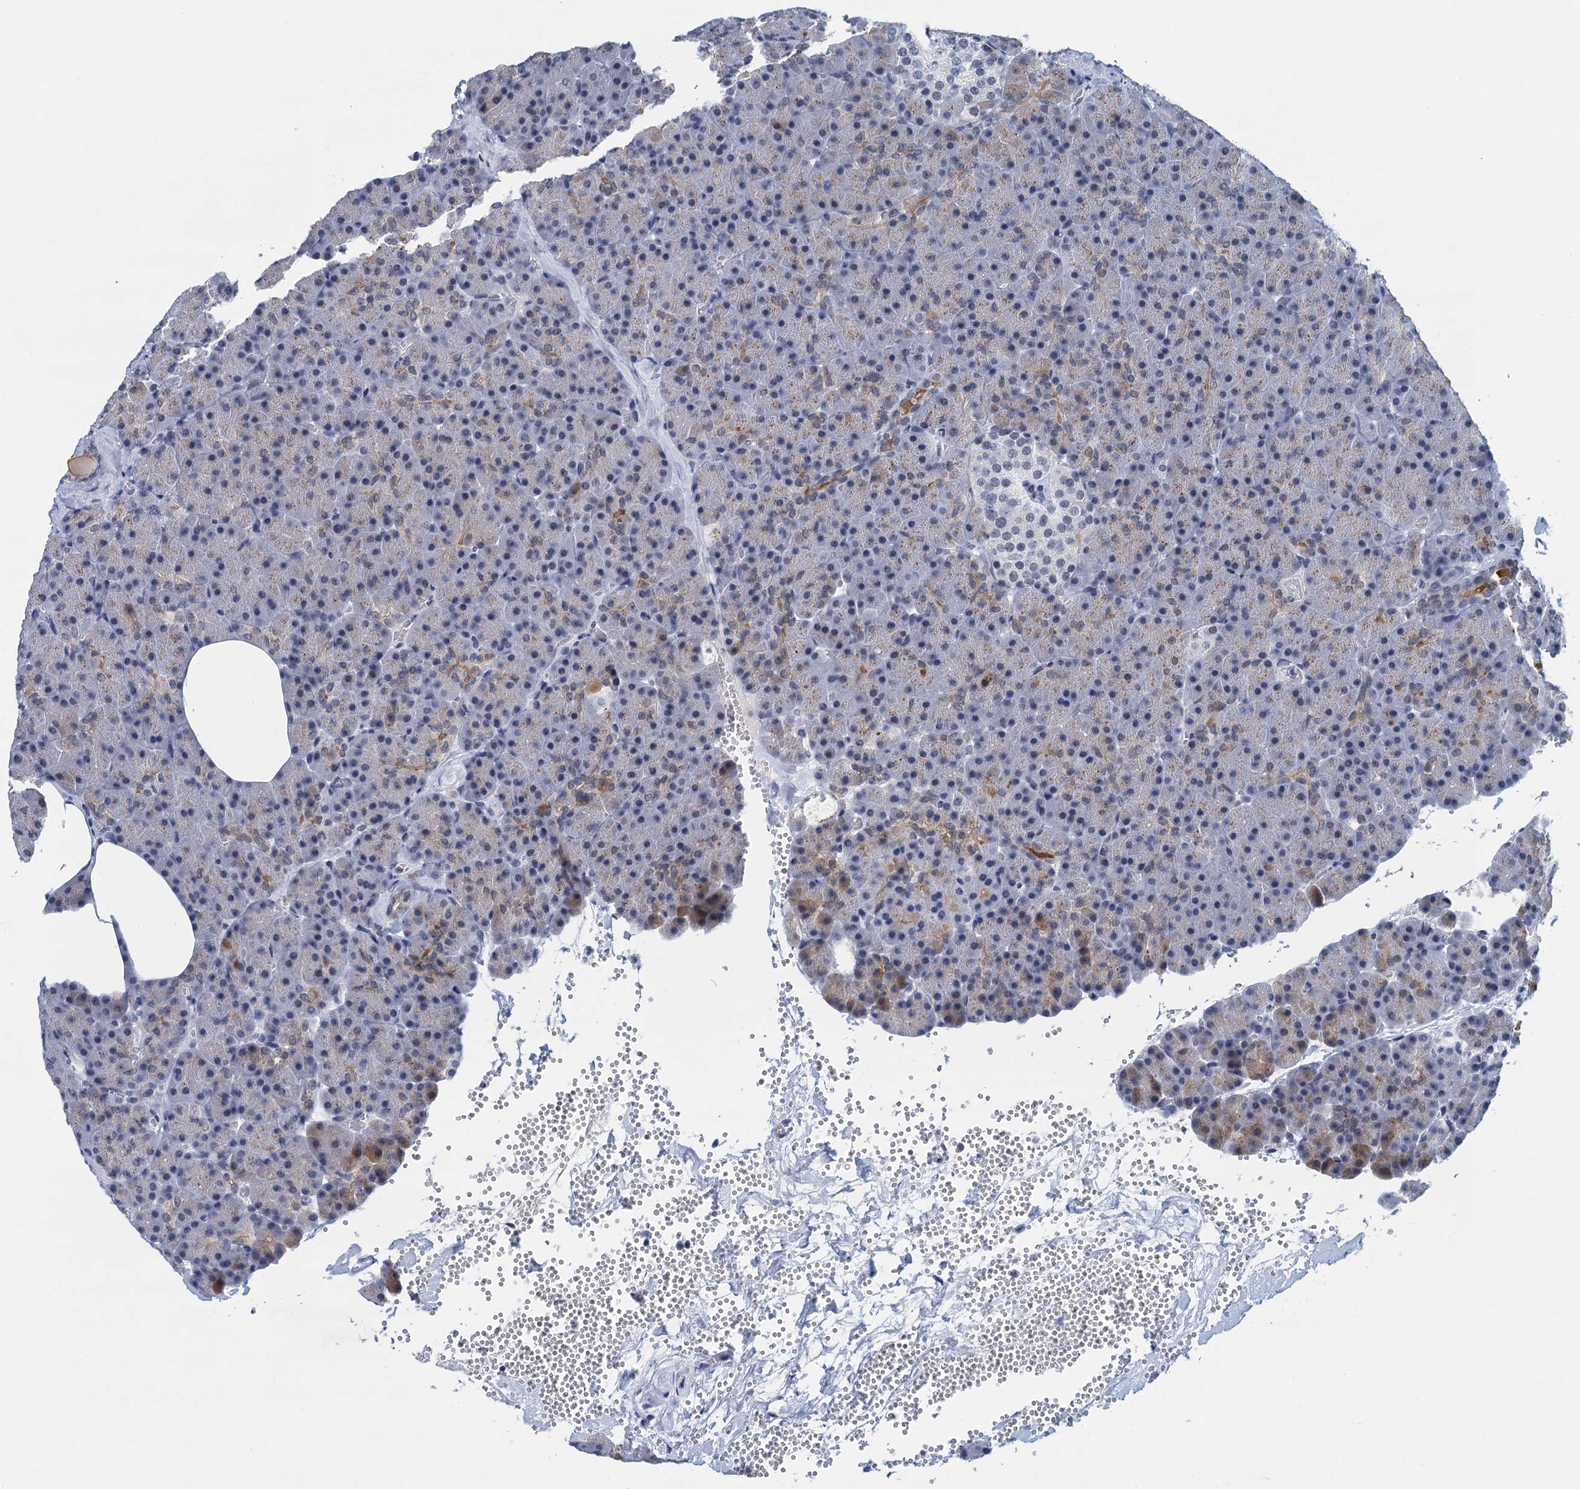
{"staining": {"intensity": "moderate", "quantity": "<25%", "location": "cytoplasmic/membranous"}, "tissue": "pancreas", "cell_type": "Exocrine glandular cells", "image_type": "normal", "snomed": [{"axis": "morphology", "description": "Normal tissue, NOS"}, {"axis": "morphology", "description": "Carcinoid, malignant, NOS"}, {"axis": "topography", "description": "Pancreas"}], "caption": "An immunohistochemistry image of unremarkable tissue is shown. Protein staining in brown highlights moderate cytoplasmic/membranous positivity in pancreas within exocrine glandular cells. (DAB (3,3'-diaminobenzidine) IHC with brightfield microscopy, high magnification).", "gene": "EPS8L1", "patient": {"sex": "female", "age": 35}}